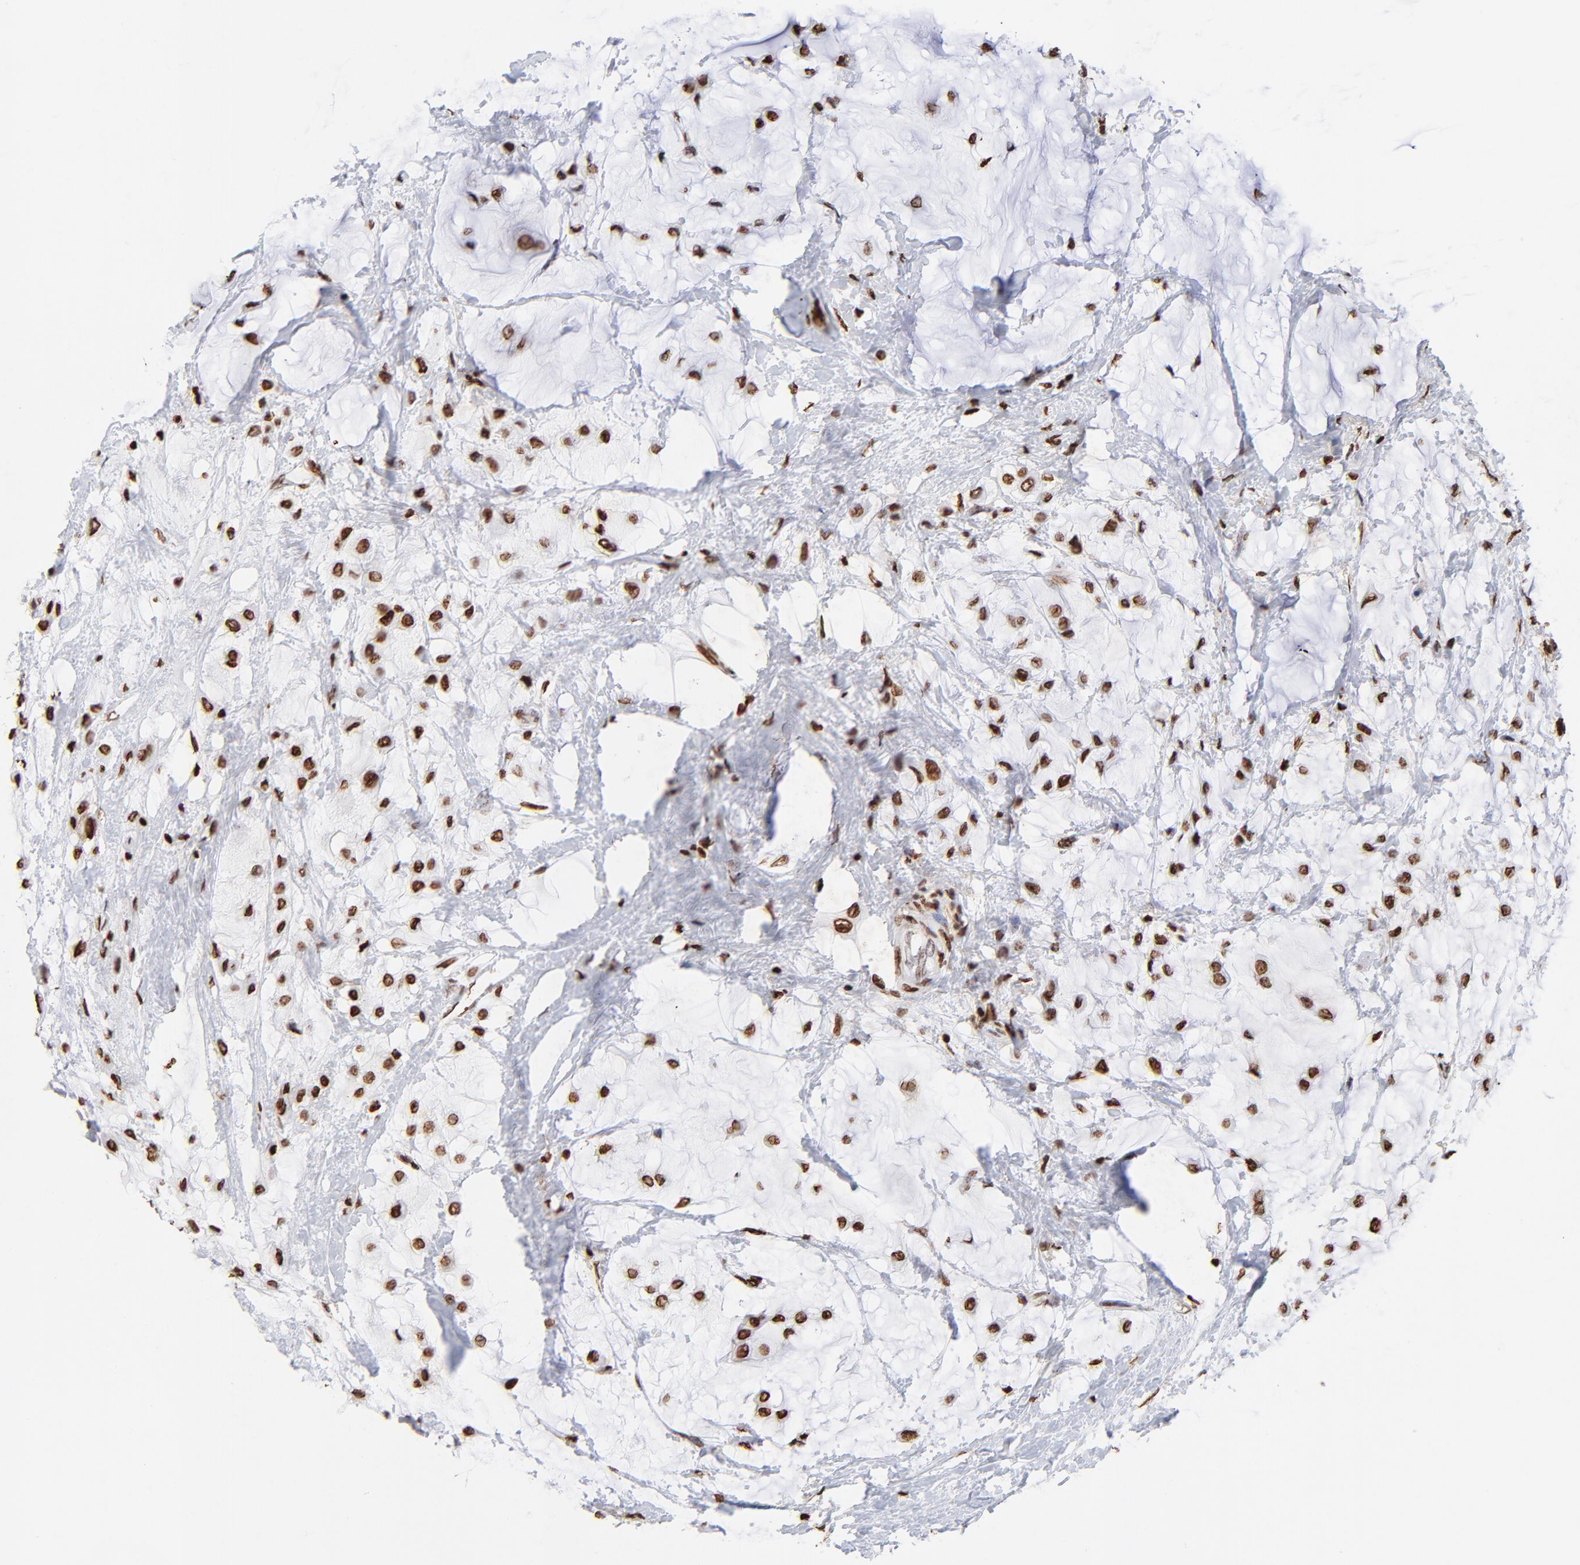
{"staining": {"intensity": "strong", "quantity": ">75%", "location": "nuclear"}, "tissue": "breast cancer", "cell_type": "Tumor cells", "image_type": "cancer", "snomed": [{"axis": "morphology", "description": "Lobular carcinoma"}, {"axis": "topography", "description": "Breast"}], "caption": "DAB immunohistochemical staining of breast cancer reveals strong nuclear protein staining in approximately >75% of tumor cells.", "gene": "FBH1", "patient": {"sex": "female", "age": 85}}